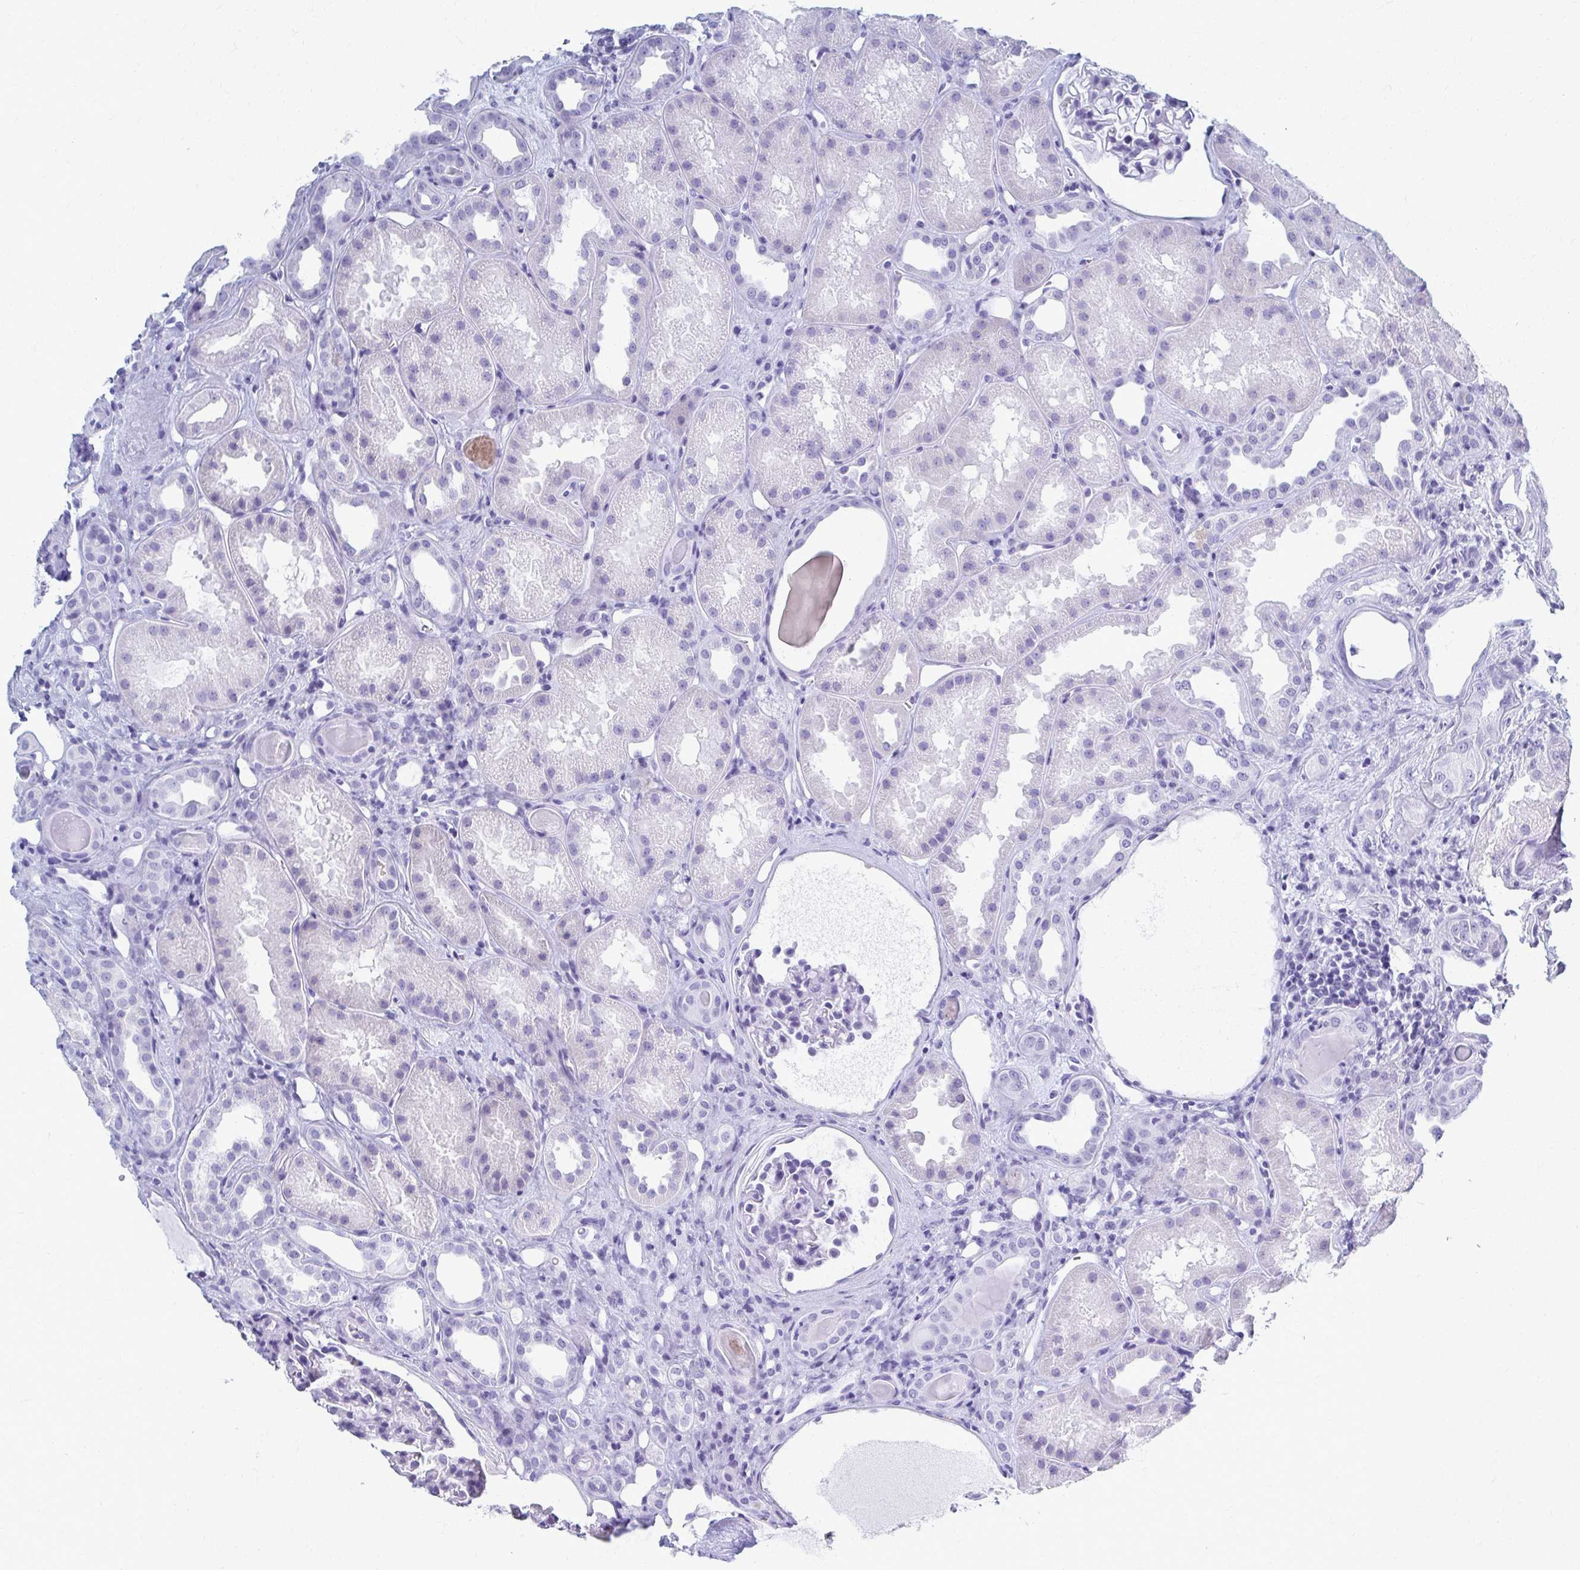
{"staining": {"intensity": "negative", "quantity": "none", "location": "none"}, "tissue": "kidney", "cell_type": "Cells in glomeruli", "image_type": "normal", "snomed": [{"axis": "morphology", "description": "Normal tissue, NOS"}, {"axis": "topography", "description": "Kidney"}], "caption": "An IHC micrograph of benign kidney is shown. There is no staining in cells in glomeruli of kidney. (Brightfield microscopy of DAB IHC at high magnification).", "gene": "CELF5", "patient": {"sex": "male", "age": 61}}